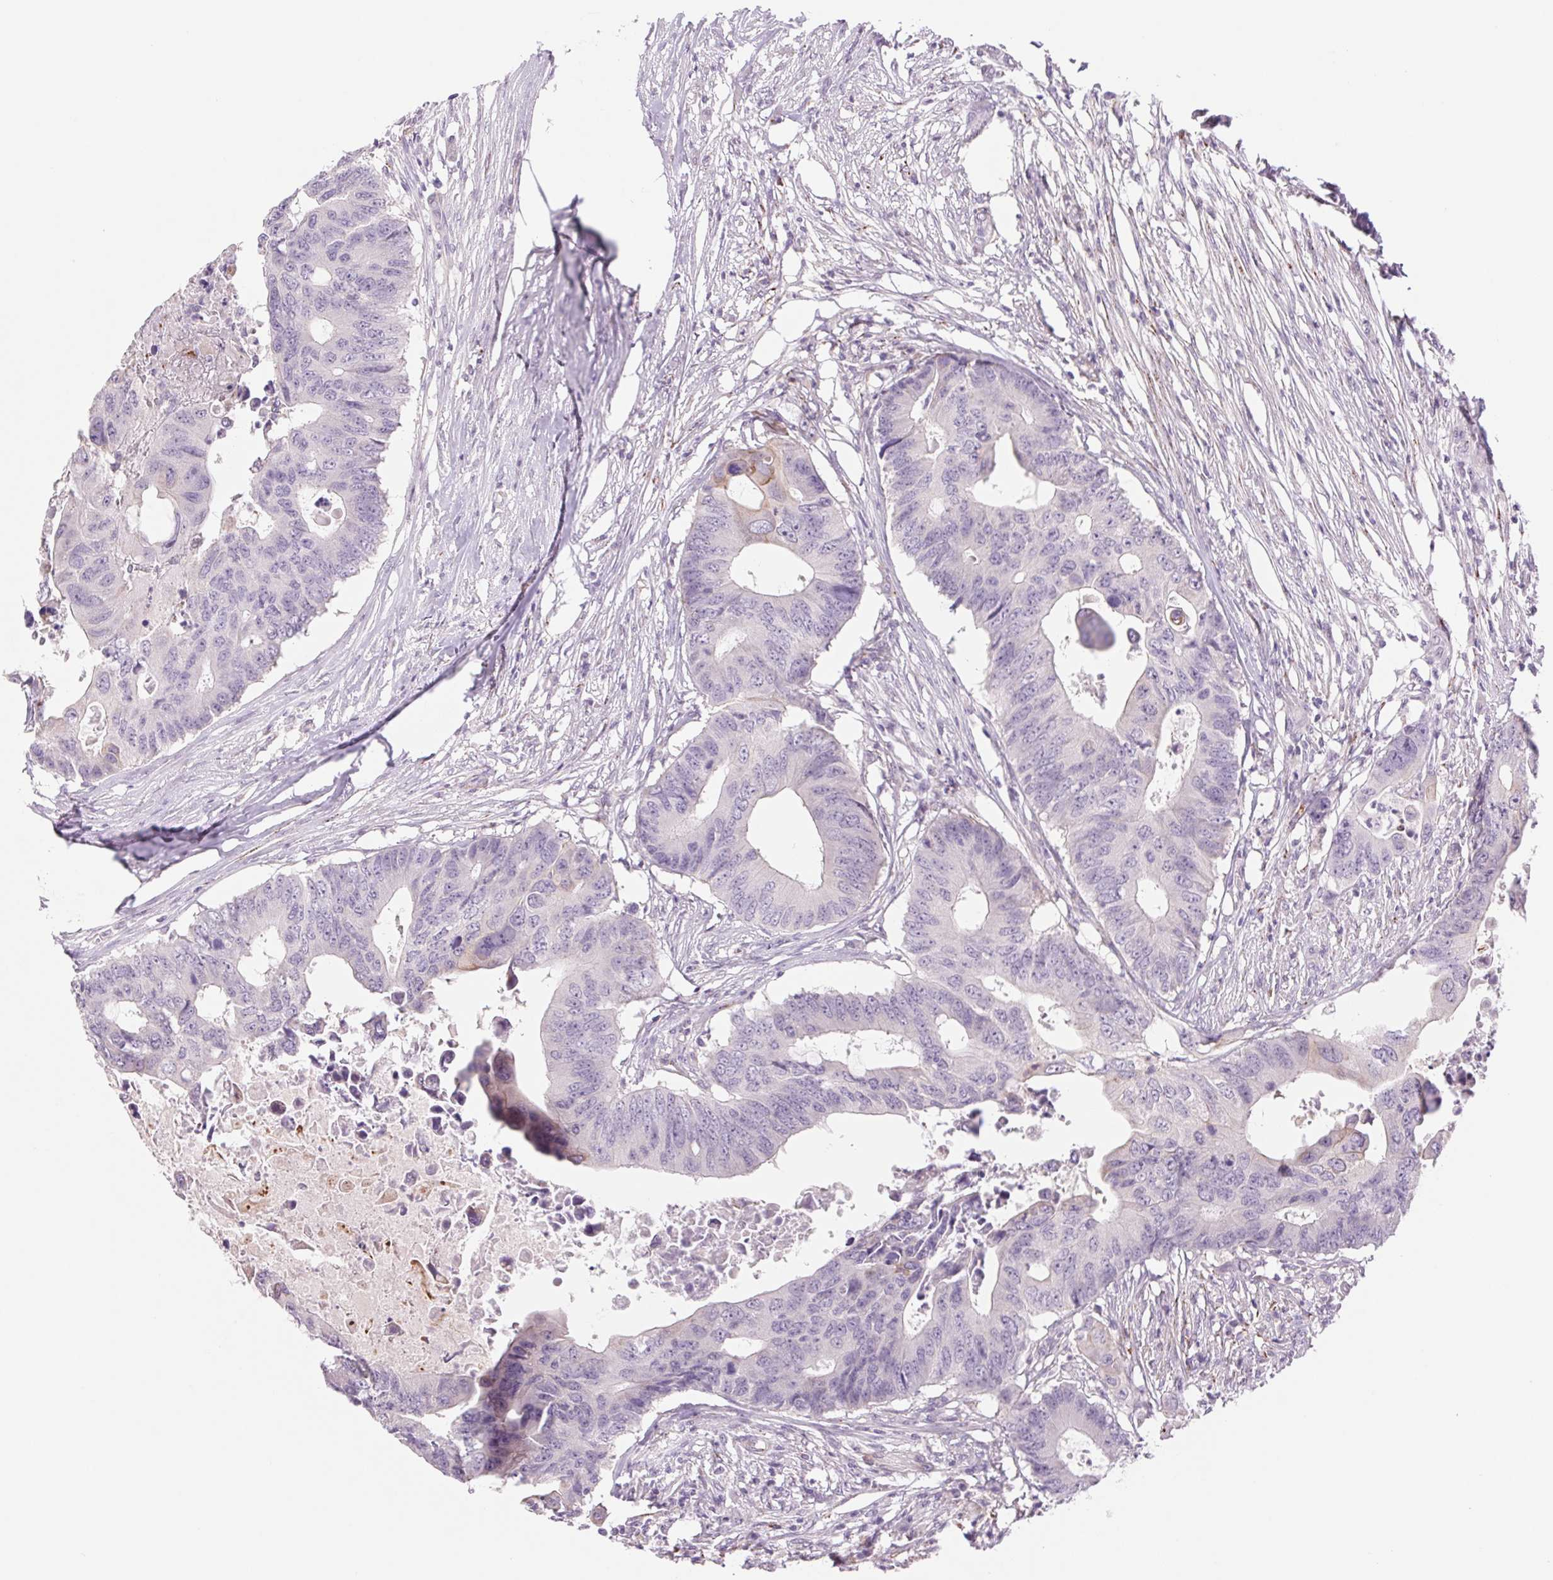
{"staining": {"intensity": "weak", "quantity": "<25%", "location": "cytoplasmic/membranous"}, "tissue": "colorectal cancer", "cell_type": "Tumor cells", "image_type": "cancer", "snomed": [{"axis": "morphology", "description": "Adenocarcinoma, NOS"}, {"axis": "topography", "description": "Colon"}], "caption": "Immunohistochemistry of human colorectal adenocarcinoma displays no expression in tumor cells.", "gene": "MS4A13", "patient": {"sex": "male", "age": 71}}